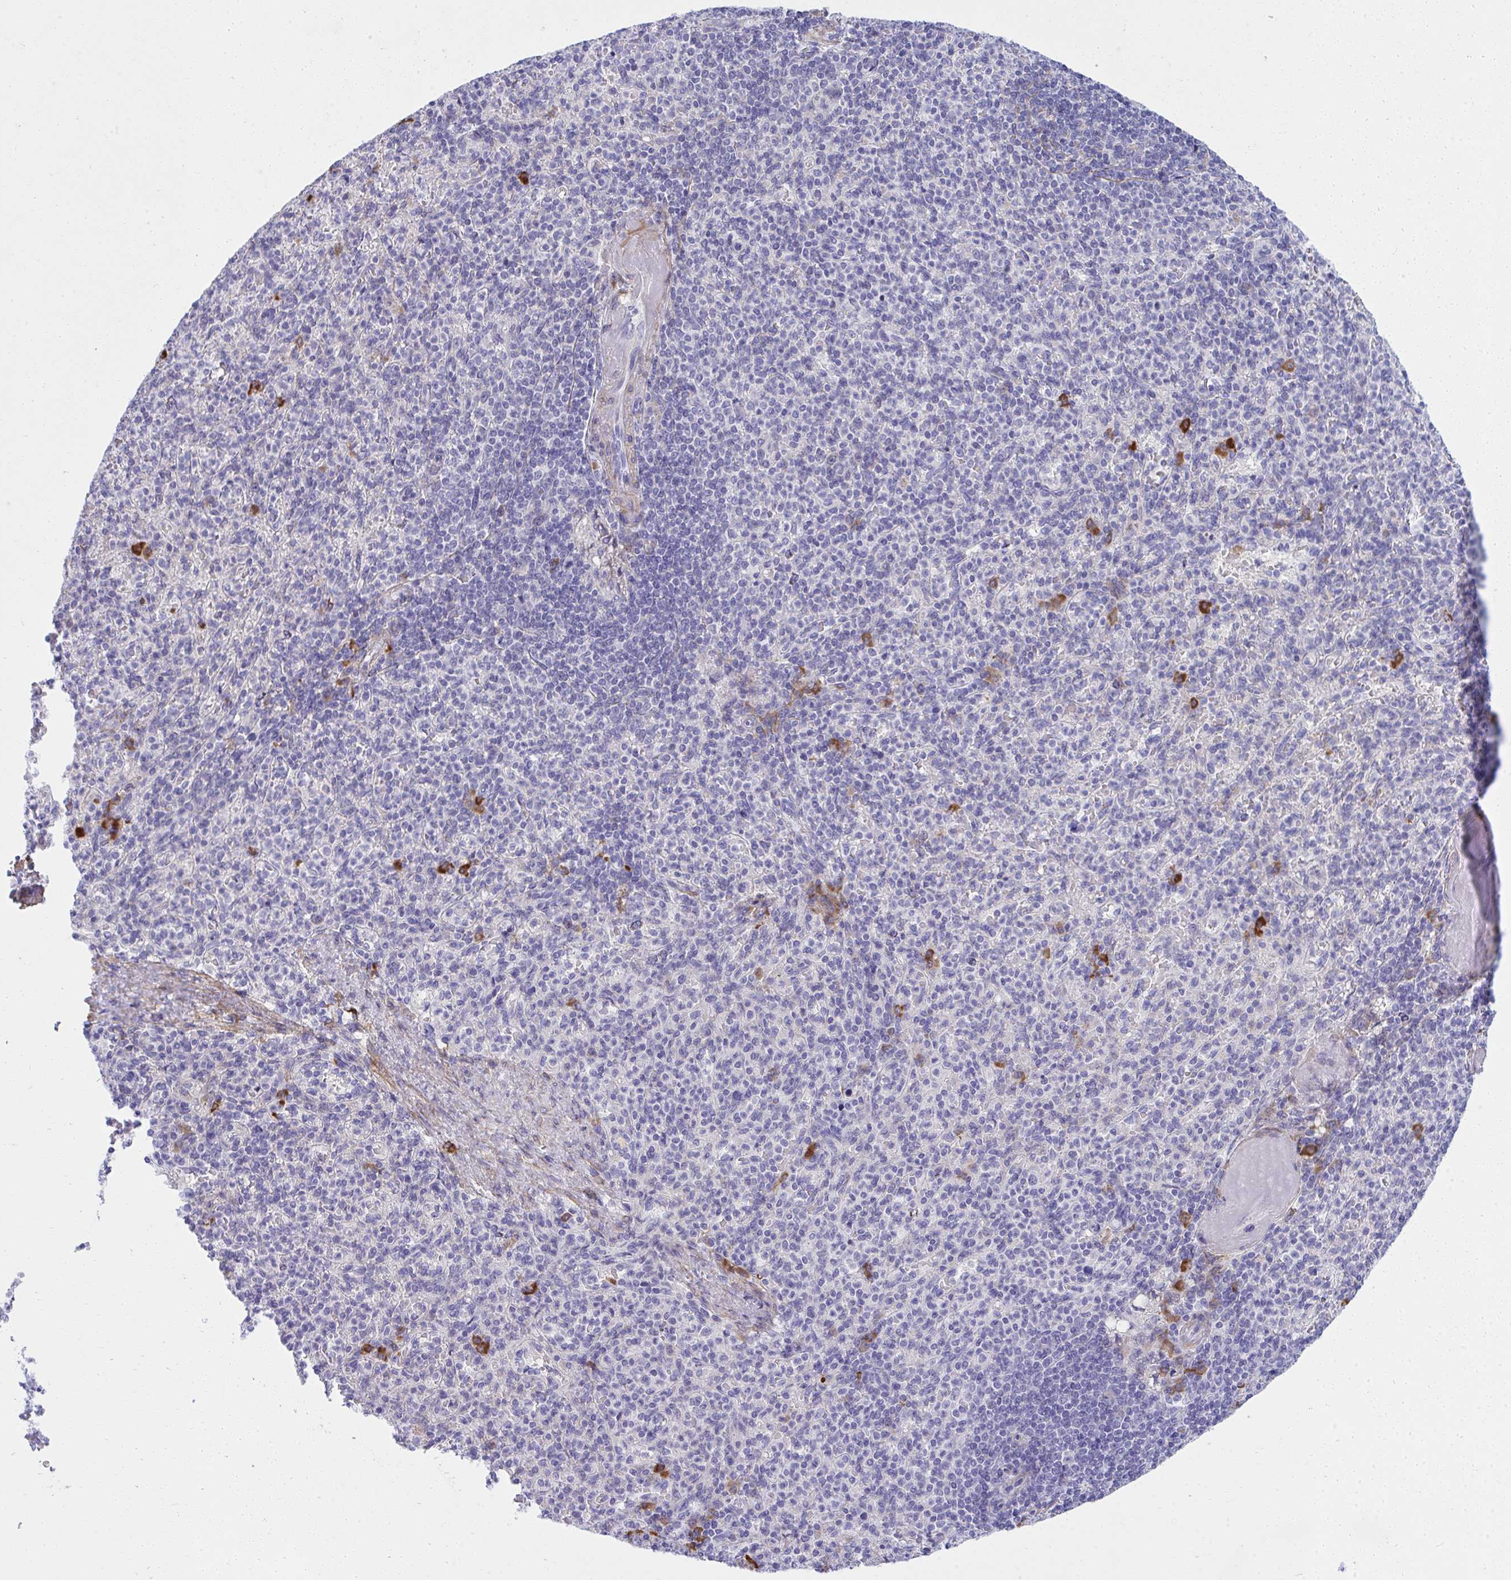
{"staining": {"intensity": "strong", "quantity": "<25%", "location": "cytoplasmic/membranous"}, "tissue": "spleen", "cell_type": "Cells in red pulp", "image_type": "normal", "snomed": [{"axis": "morphology", "description": "Normal tissue, NOS"}, {"axis": "topography", "description": "Spleen"}], "caption": "Immunohistochemistry histopathology image of normal spleen: human spleen stained using immunohistochemistry shows medium levels of strong protein expression localized specifically in the cytoplasmic/membranous of cells in red pulp, appearing as a cytoplasmic/membranous brown color.", "gene": "PUS7L", "patient": {"sex": "female", "age": 74}}